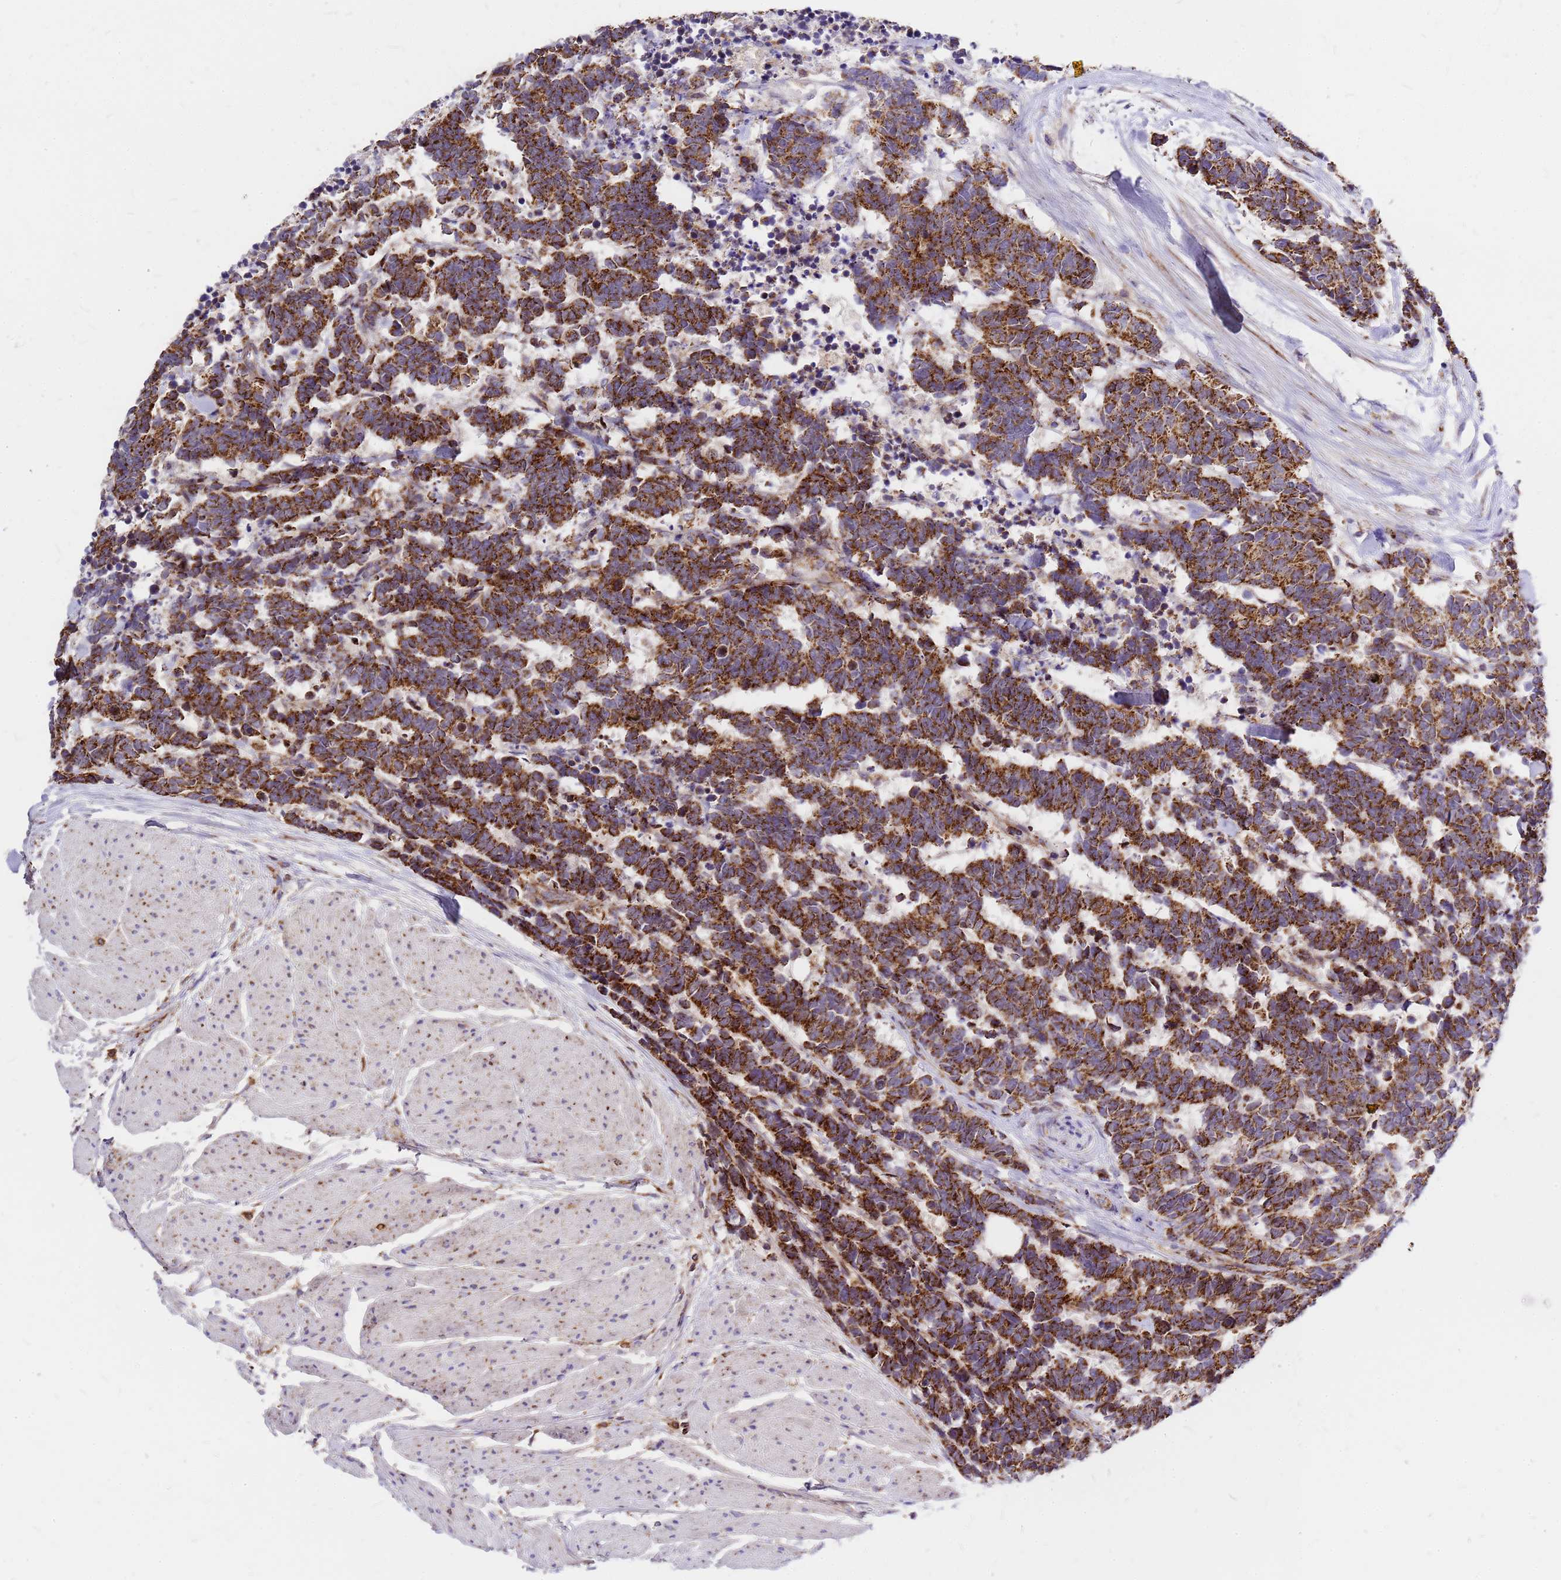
{"staining": {"intensity": "strong", "quantity": ">75%", "location": "cytoplasmic/membranous"}, "tissue": "carcinoid", "cell_type": "Tumor cells", "image_type": "cancer", "snomed": [{"axis": "morphology", "description": "Carcinoma, NOS"}, {"axis": "morphology", "description": "Carcinoid, malignant, NOS"}, {"axis": "topography", "description": "Urinary bladder"}], "caption": "The photomicrograph demonstrates immunohistochemical staining of carcinoid (malignant). There is strong cytoplasmic/membranous positivity is identified in about >75% of tumor cells.", "gene": "MRPS26", "patient": {"sex": "male", "age": 57}}